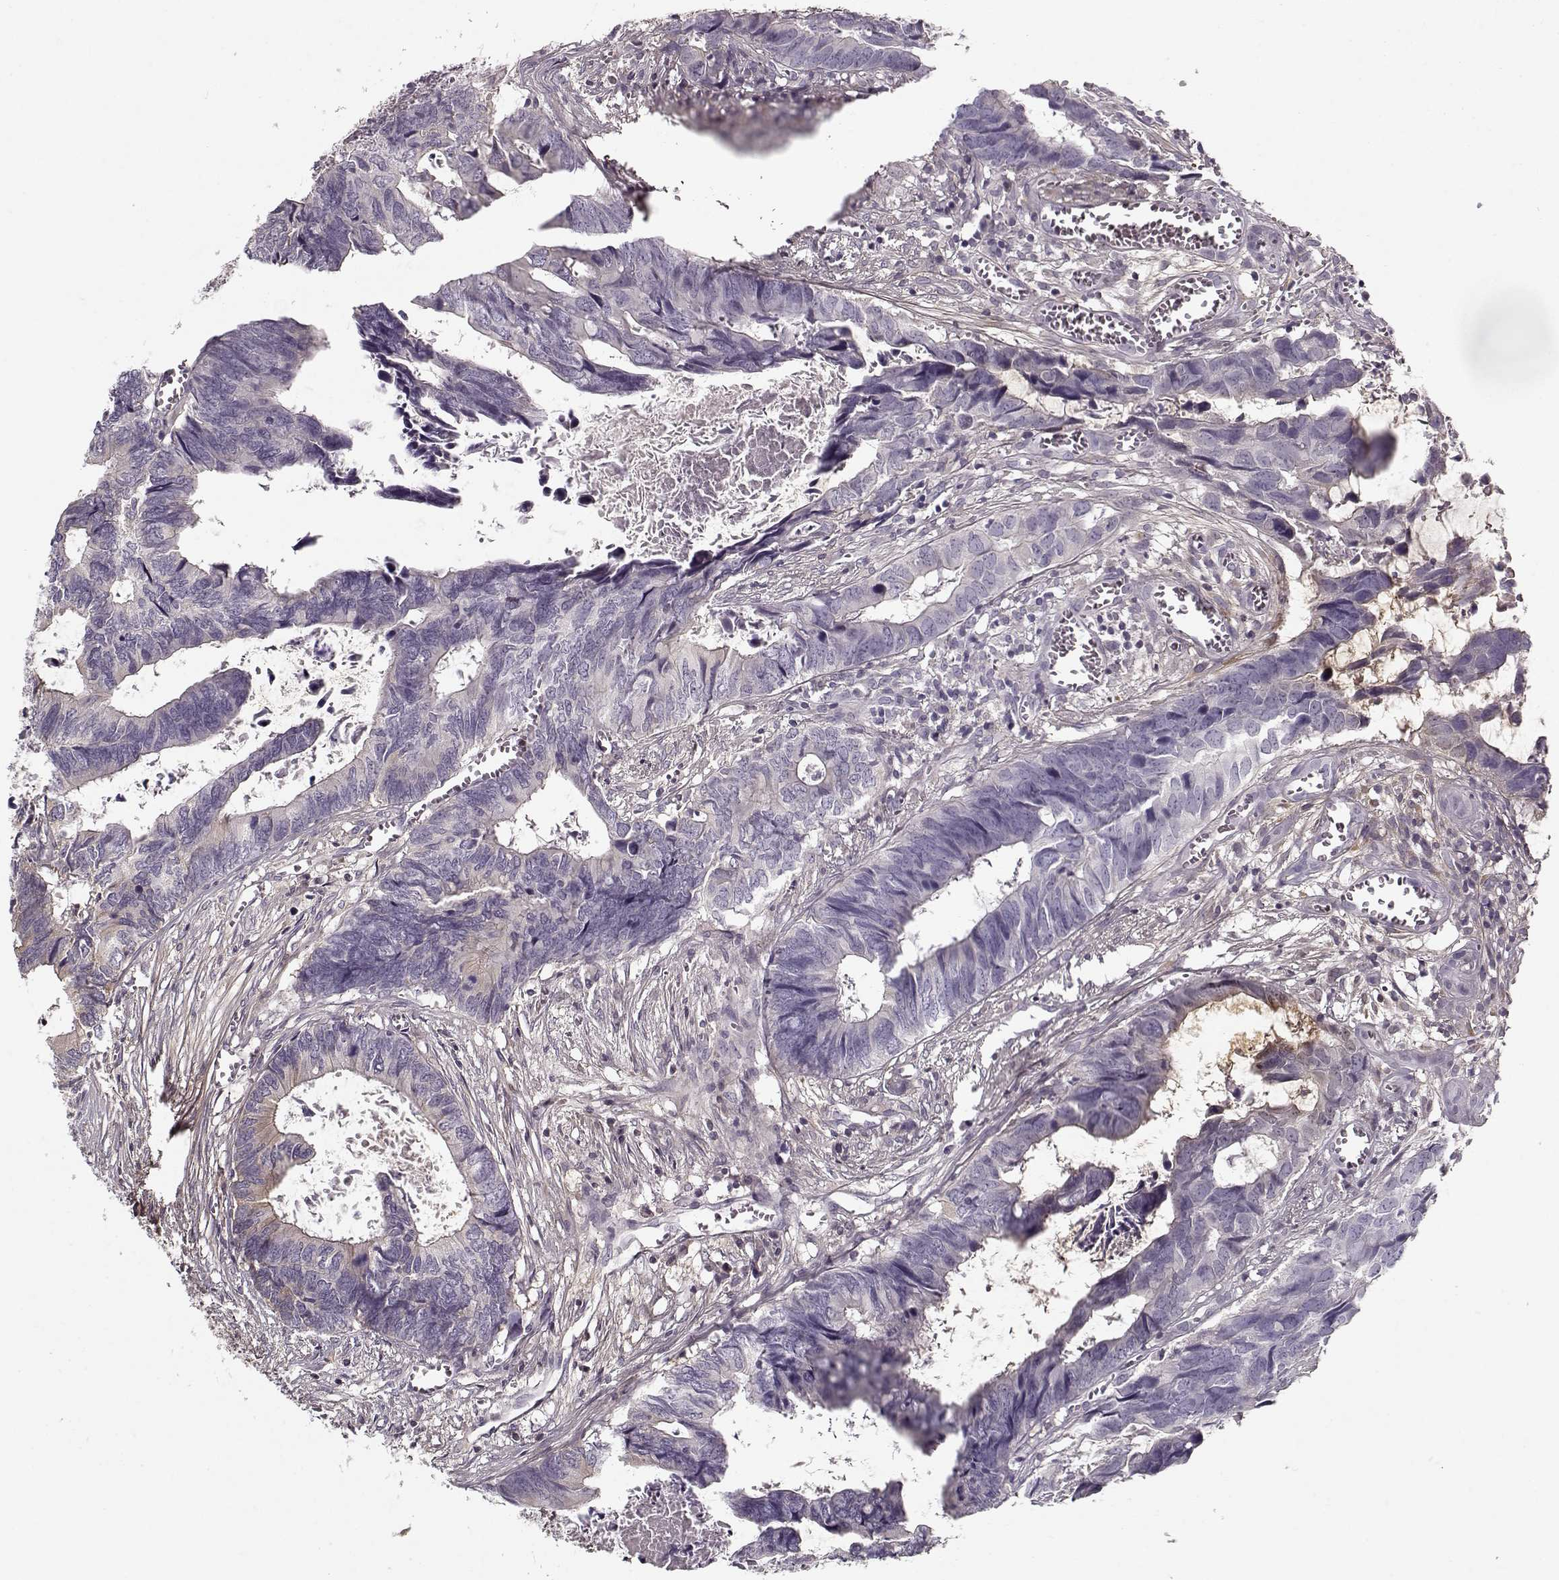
{"staining": {"intensity": "negative", "quantity": "none", "location": "none"}, "tissue": "colorectal cancer", "cell_type": "Tumor cells", "image_type": "cancer", "snomed": [{"axis": "morphology", "description": "Adenocarcinoma, NOS"}, {"axis": "topography", "description": "Colon"}], "caption": "Immunohistochemical staining of human colorectal adenocarcinoma displays no significant staining in tumor cells. Brightfield microscopy of immunohistochemistry (IHC) stained with DAB (brown) and hematoxylin (blue), captured at high magnification.", "gene": "LUM", "patient": {"sex": "female", "age": 82}}